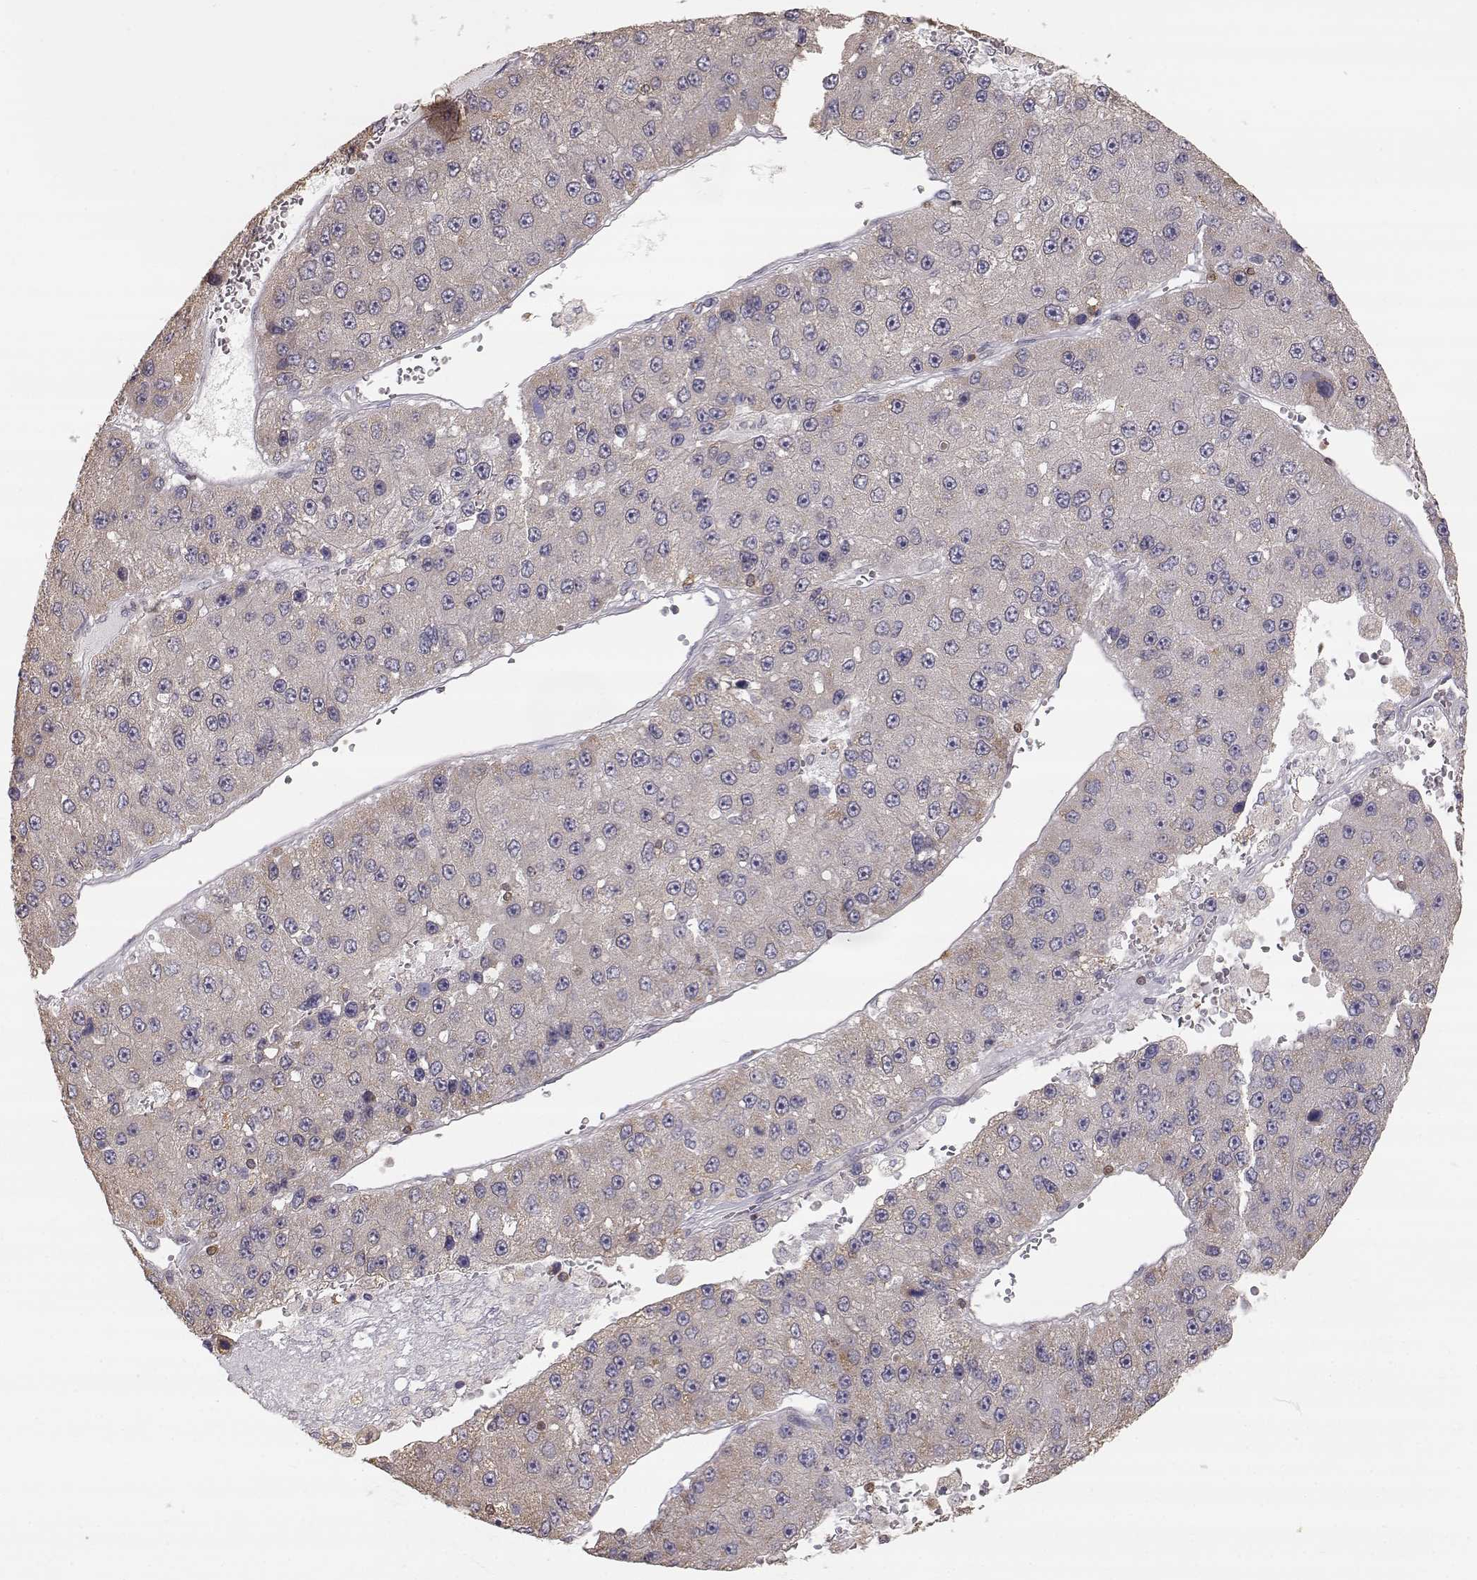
{"staining": {"intensity": "weak", "quantity": "<25%", "location": "cytoplasmic/membranous"}, "tissue": "liver cancer", "cell_type": "Tumor cells", "image_type": "cancer", "snomed": [{"axis": "morphology", "description": "Carcinoma, Hepatocellular, NOS"}, {"axis": "topography", "description": "Liver"}], "caption": "Human liver hepatocellular carcinoma stained for a protein using IHC shows no positivity in tumor cells.", "gene": "GRAP2", "patient": {"sex": "female", "age": 73}}